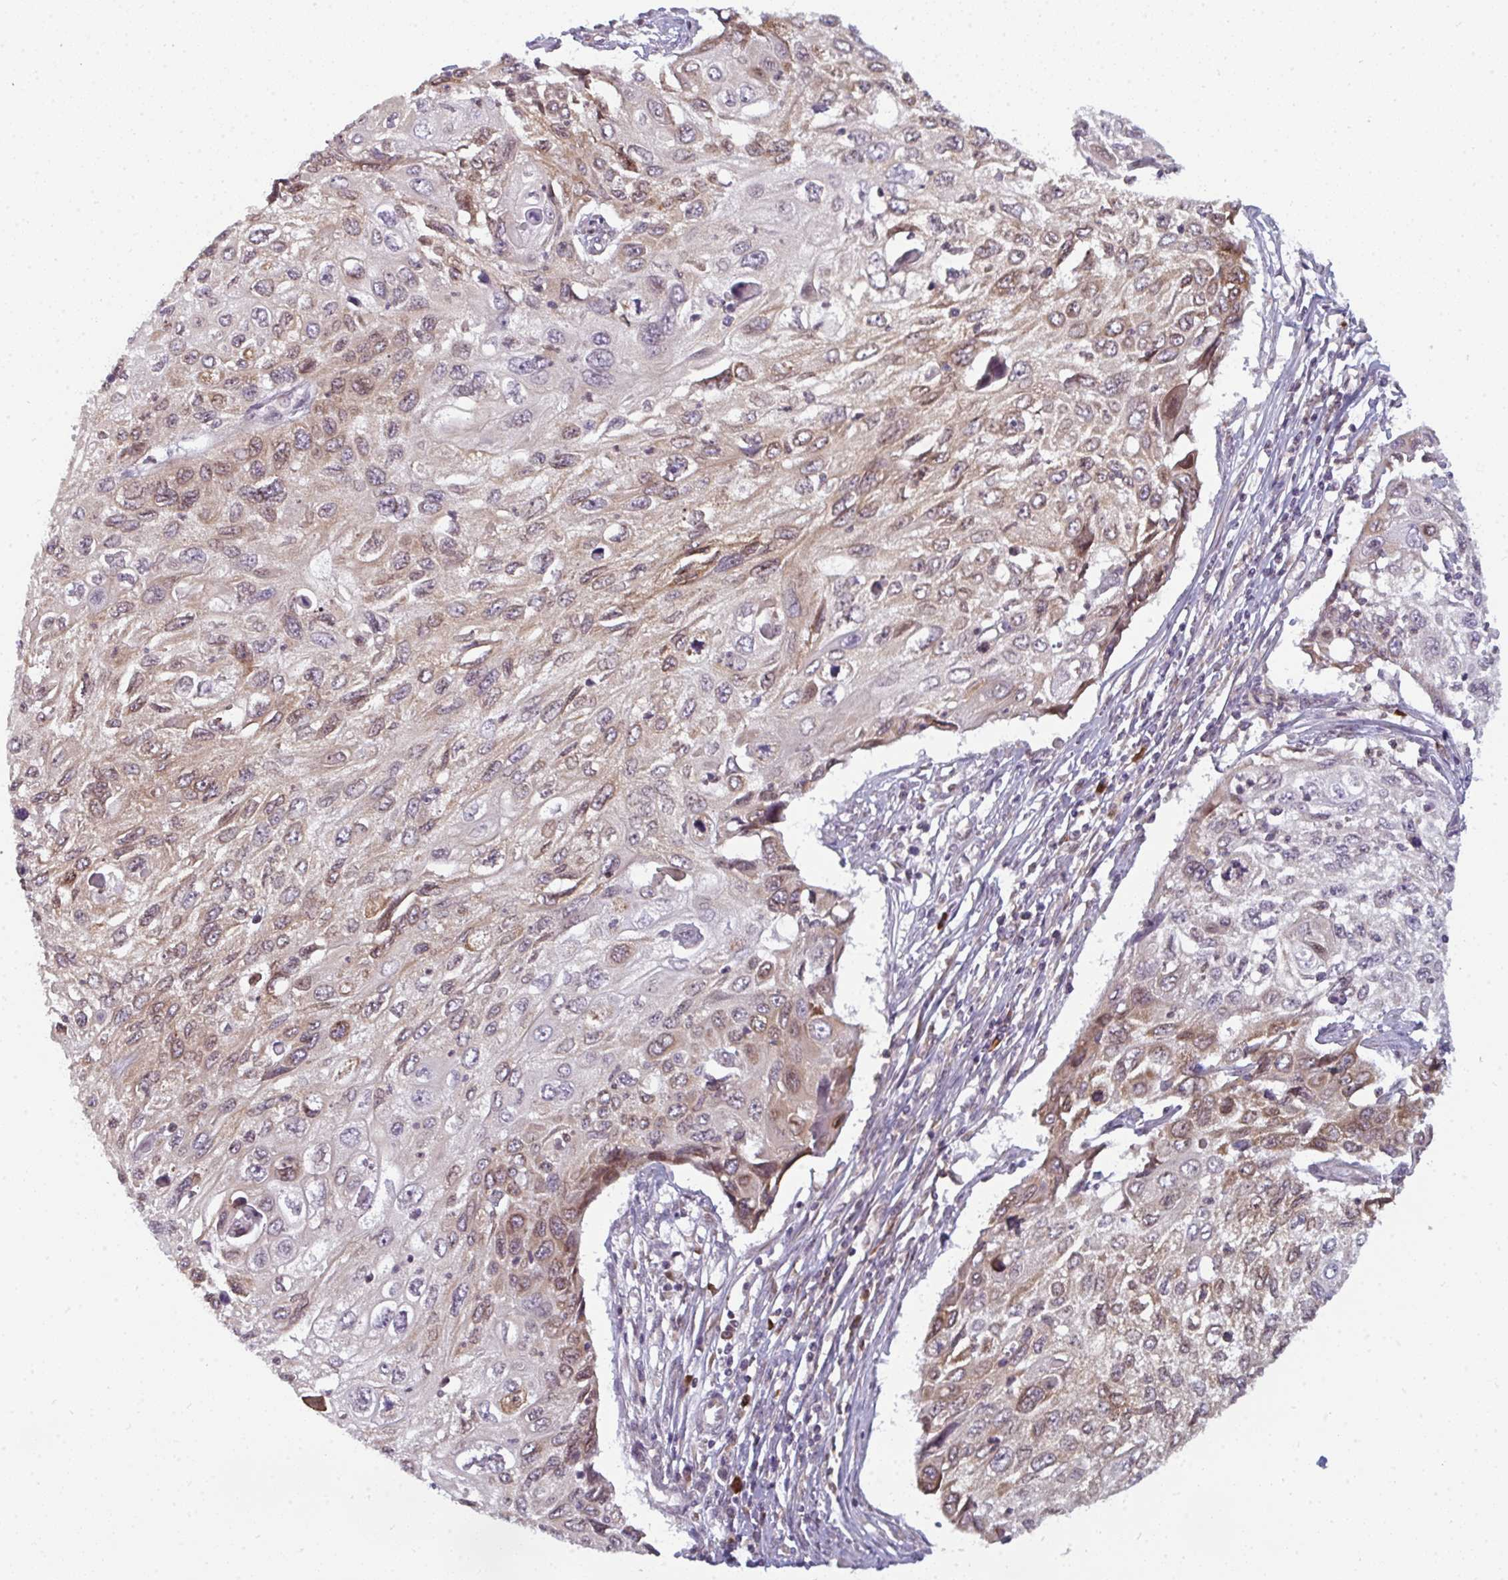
{"staining": {"intensity": "moderate", "quantity": "25%-75%", "location": "cytoplasmic/membranous"}, "tissue": "cervical cancer", "cell_type": "Tumor cells", "image_type": "cancer", "snomed": [{"axis": "morphology", "description": "Squamous cell carcinoma, NOS"}, {"axis": "topography", "description": "Cervix"}], "caption": "Protein staining exhibits moderate cytoplasmic/membranous expression in approximately 25%-75% of tumor cells in cervical cancer. (Brightfield microscopy of DAB IHC at high magnification).", "gene": "LYSMD4", "patient": {"sex": "female", "age": 70}}